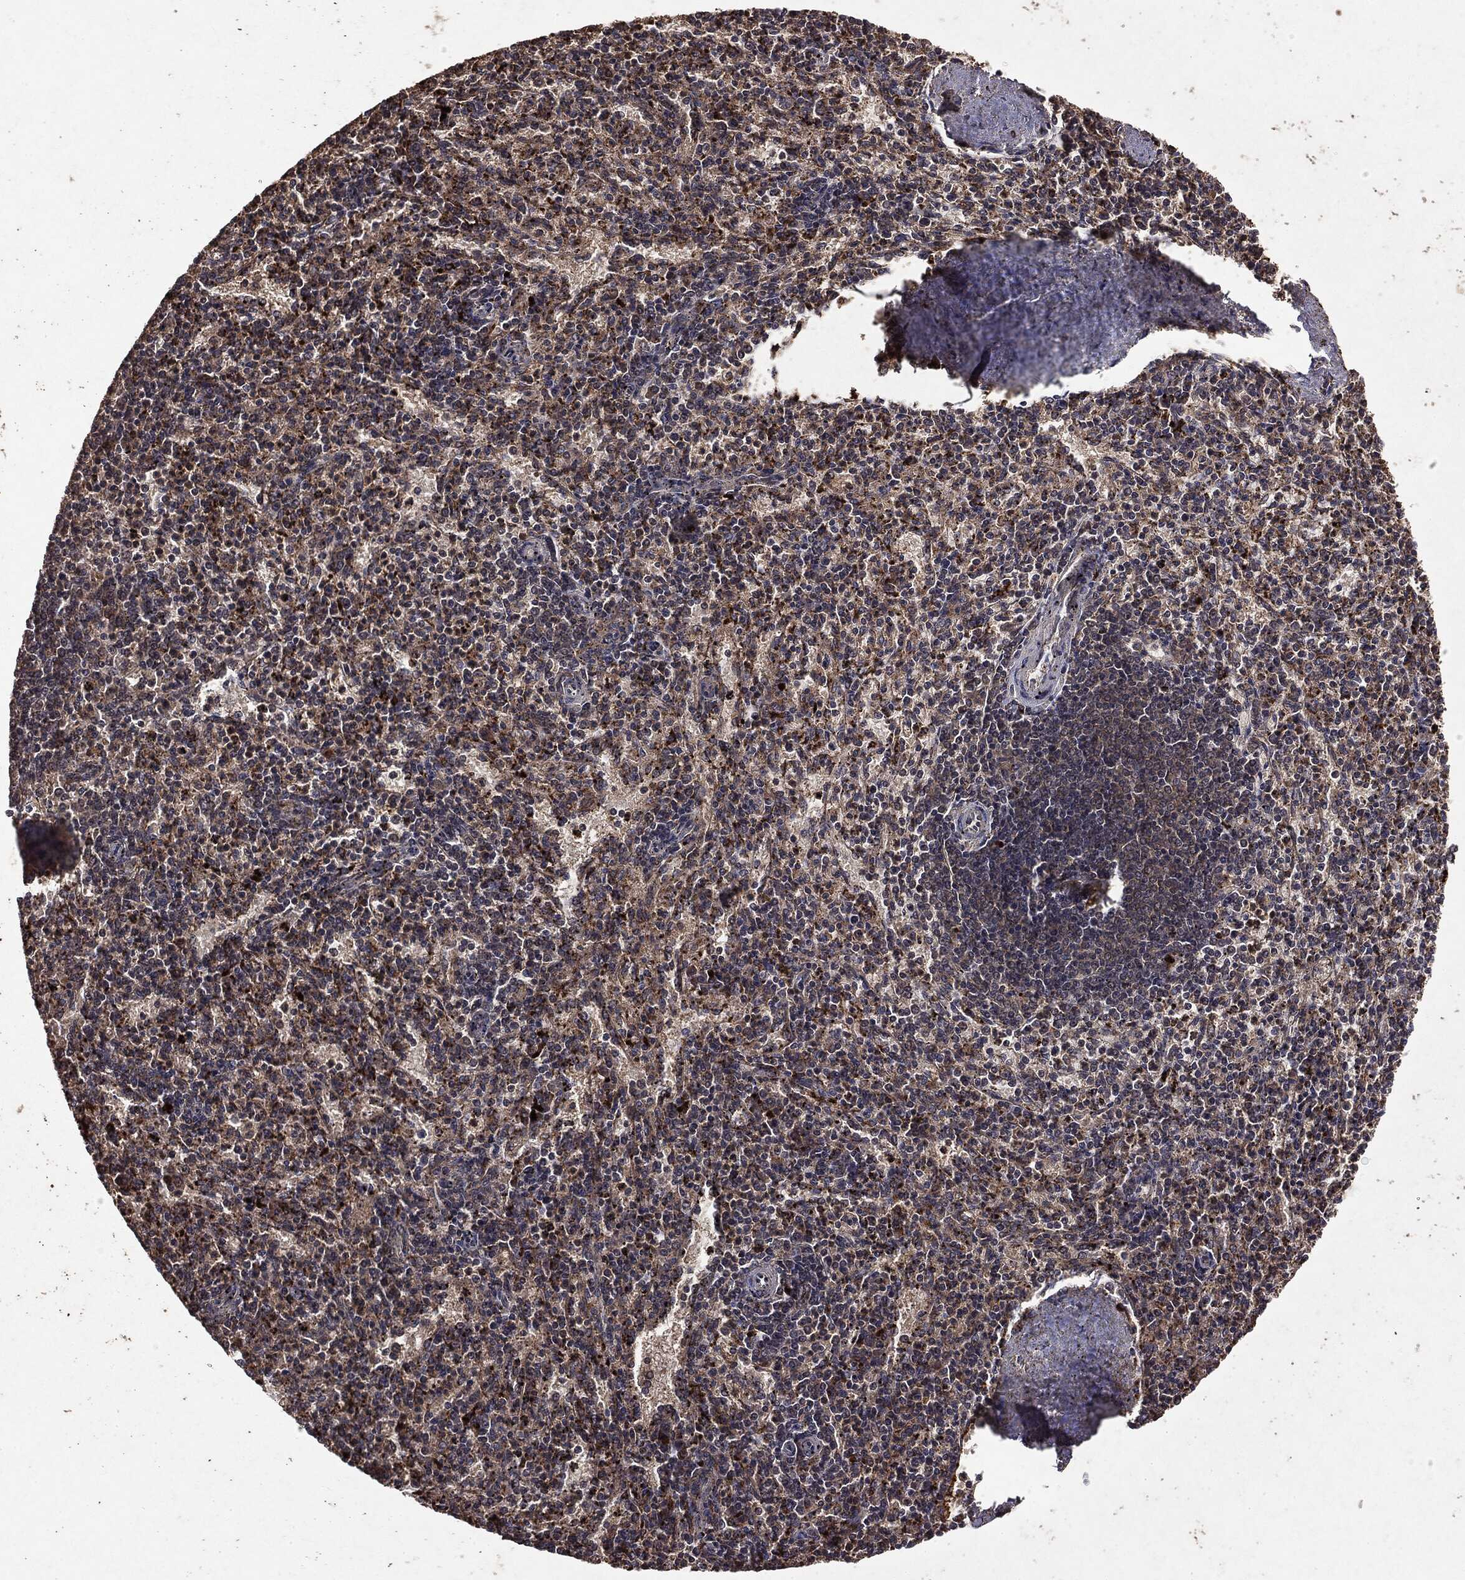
{"staining": {"intensity": "weak", "quantity": "25%-75%", "location": "cytoplasmic/membranous"}, "tissue": "spleen", "cell_type": "Cells in red pulp", "image_type": "normal", "snomed": [{"axis": "morphology", "description": "Normal tissue, NOS"}, {"axis": "topography", "description": "Spleen"}], "caption": "Human spleen stained with a brown dye demonstrates weak cytoplasmic/membranous positive positivity in about 25%-75% of cells in red pulp.", "gene": "MTOR", "patient": {"sex": "female", "age": 37}}